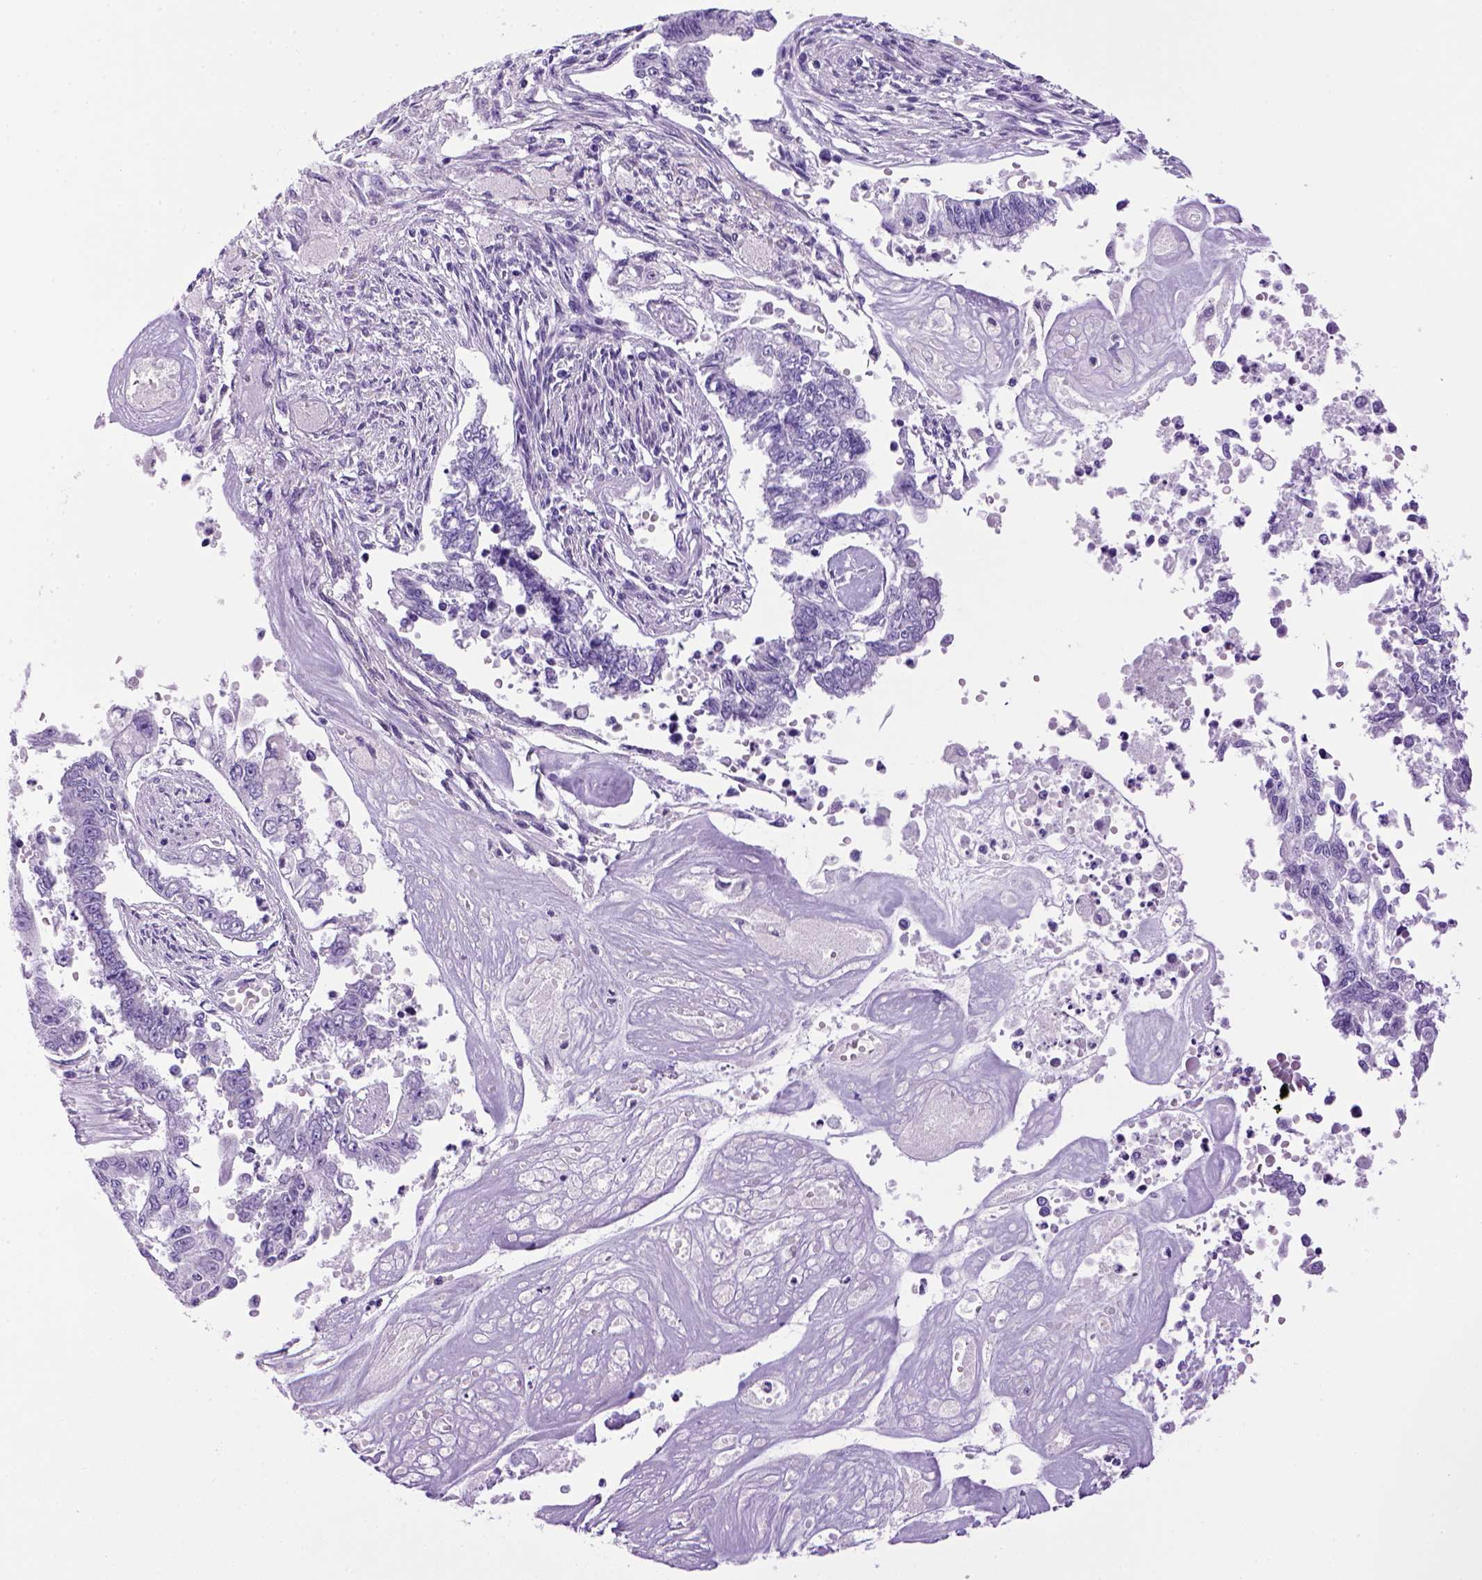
{"staining": {"intensity": "negative", "quantity": "none", "location": "none"}, "tissue": "endometrial cancer", "cell_type": "Tumor cells", "image_type": "cancer", "snomed": [{"axis": "morphology", "description": "Adenocarcinoma, NOS"}, {"axis": "topography", "description": "Uterus"}], "caption": "Immunohistochemistry (IHC) of human endometrial cancer demonstrates no expression in tumor cells.", "gene": "SGCG", "patient": {"sex": "female", "age": 59}}